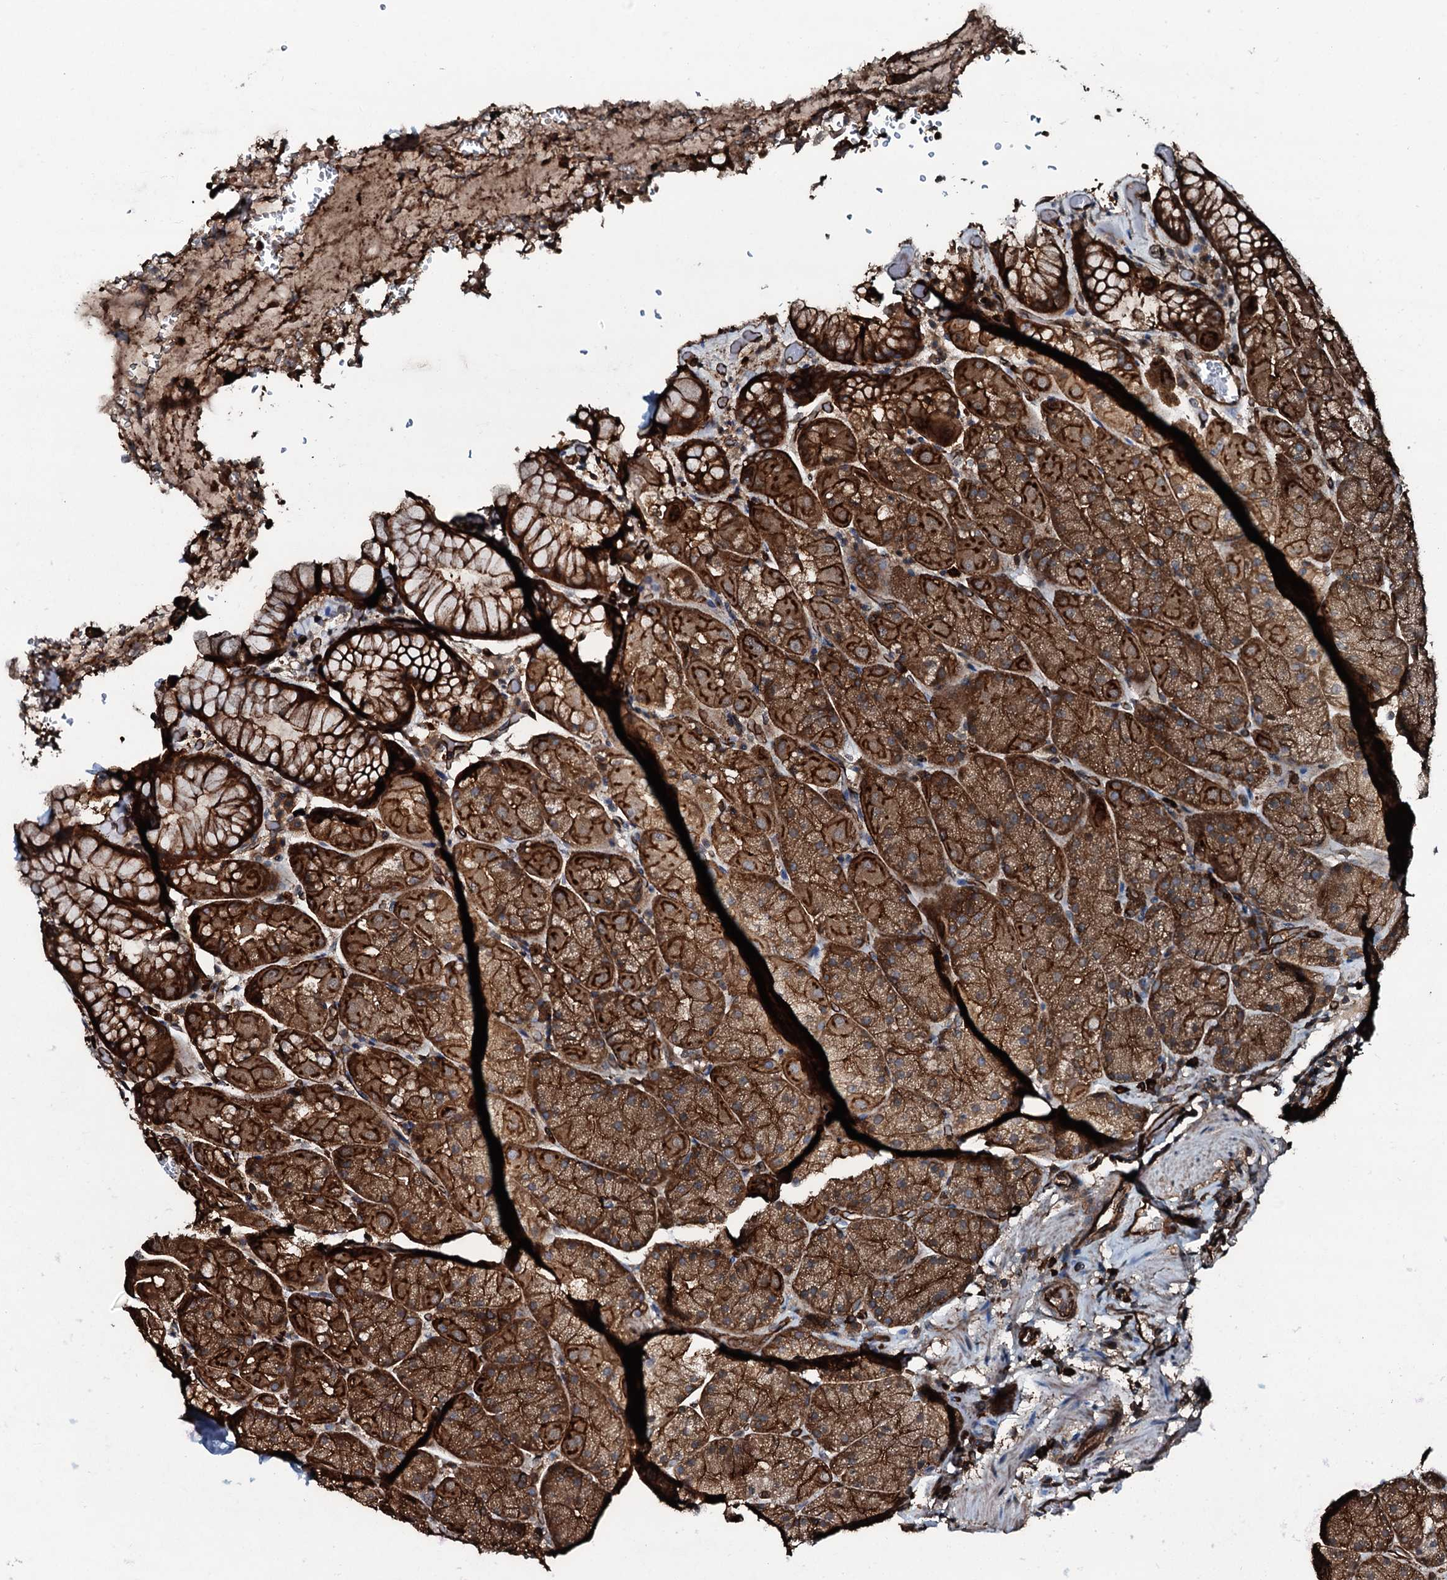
{"staining": {"intensity": "strong", "quantity": ">75%", "location": "cytoplasmic/membranous"}, "tissue": "stomach", "cell_type": "Glandular cells", "image_type": "normal", "snomed": [{"axis": "morphology", "description": "Normal tissue, NOS"}, {"axis": "topography", "description": "Stomach, upper"}, {"axis": "topography", "description": "Stomach, lower"}], "caption": "Glandular cells exhibit high levels of strong cytoplasmic/membranous staining in approximately >75% of cells in benign human stomach. The staining was performed using DAB (3,3'-diaminobenzidine) to visualize the protein expression in brown, while the nuclei were stained in blue with hematoxylin (Magnification: 20x).", "gene": "SLC25A38", "patient": {"sex": "male", "age": 67}}